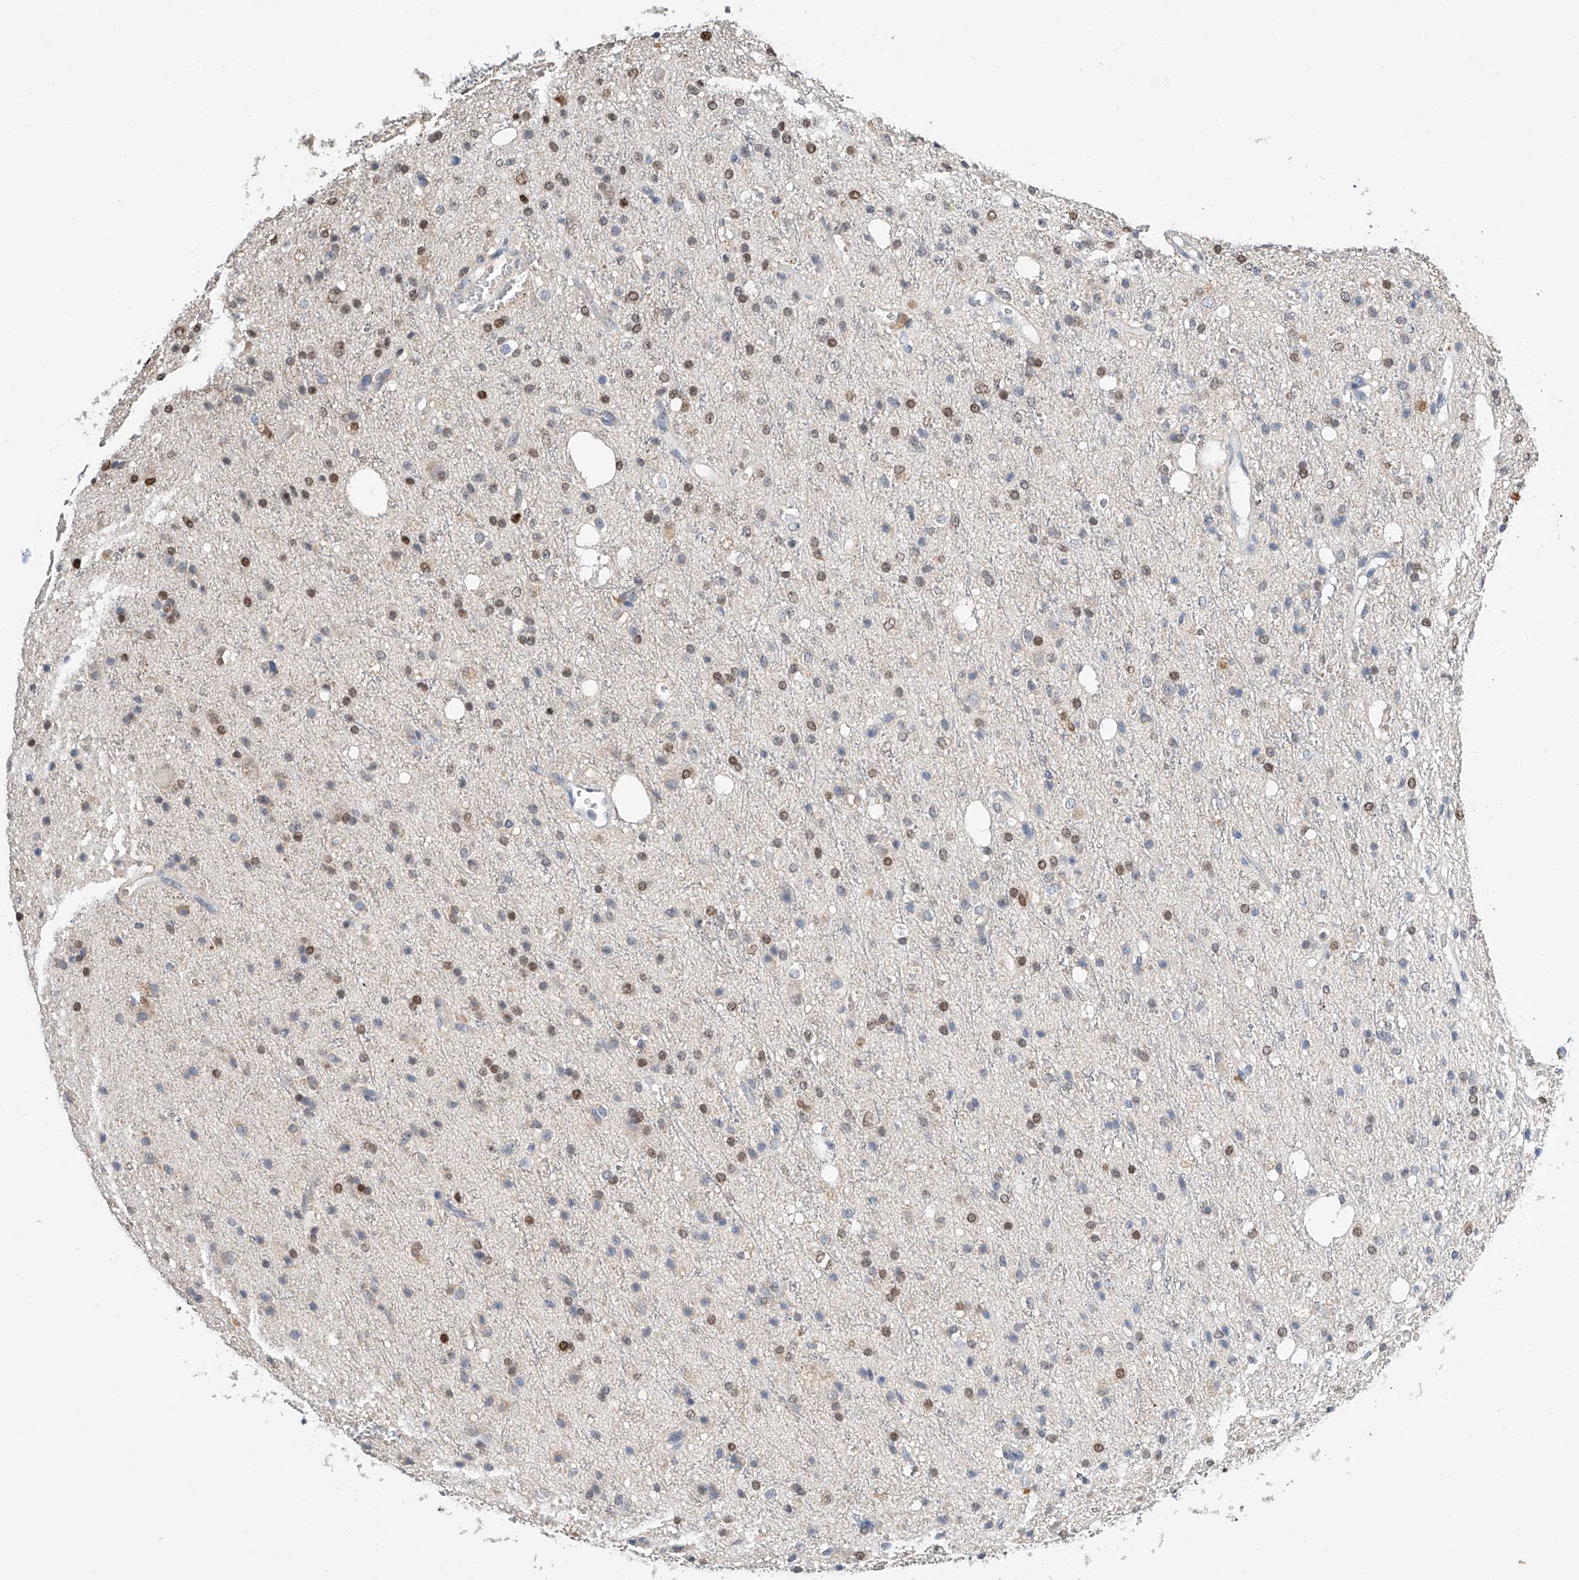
{"staining": {"intensity": "moderate", "quantity": "<25%", "location": "nuclear"}, "tissue": "glioma", "cell_type": "Tumor cells", "image_type": "cancer", "snomed": [{"axis": "morphology", "description": "Glioma, malignant, High grade"}, {"axis": "topography", "description": "Brain"}], "caption": "This is a photomicrograph of IHC staining of high-grade glioma (malignant), which shows moderate expression in the nuclear of tumor cells.", "gene": "CTDP1", "patient": {"sex": "male", "age": 47}}